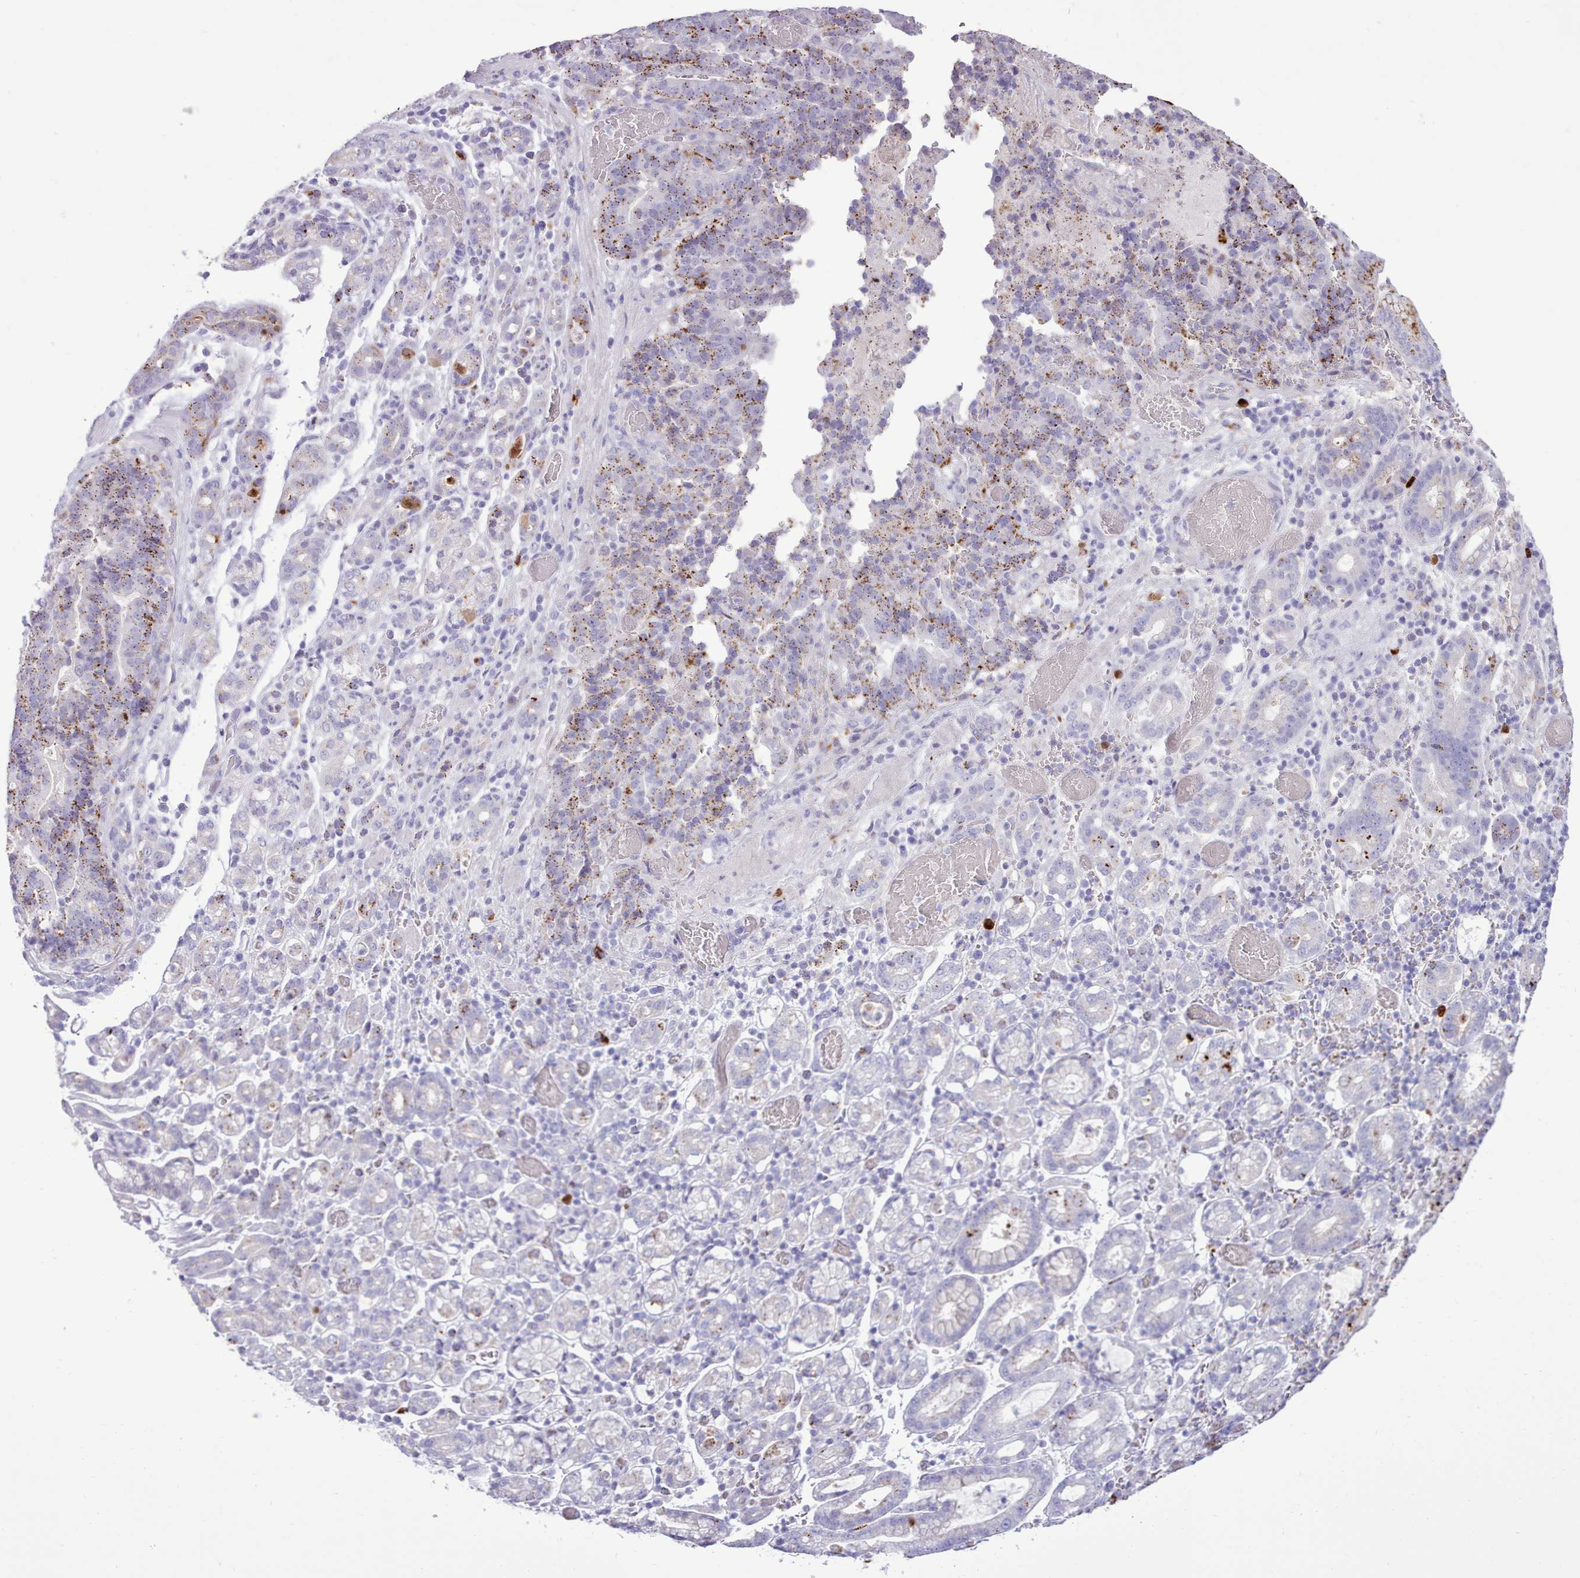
{"staining": {"intensity": "moderate", "quantity": "25%-75%", "location": "cytoplasmic/membranous"}, "tissue": "stomach cancer", "cell_type": "Tumor cells", "image_type": "cancer", "snomed": [{"axis": "morphology", "description": "Adenocarcinoma, NOS"}, {"axis": "topography", "description": "Stomach"}], "caption": "Protein positivity by immunohistochemistry (IHC) exhibits moderate cytoplasmic/membranous staining in approximately 25%-75% of tumor cells in stomach adenocarcinoma. The protein is stained brown, and the nuclei are stained in blue (DAB IHC with brightfield microscopy, high magnification).", "gene": "SRD5A1", "patient": {"sex": "male", "age": 48}}